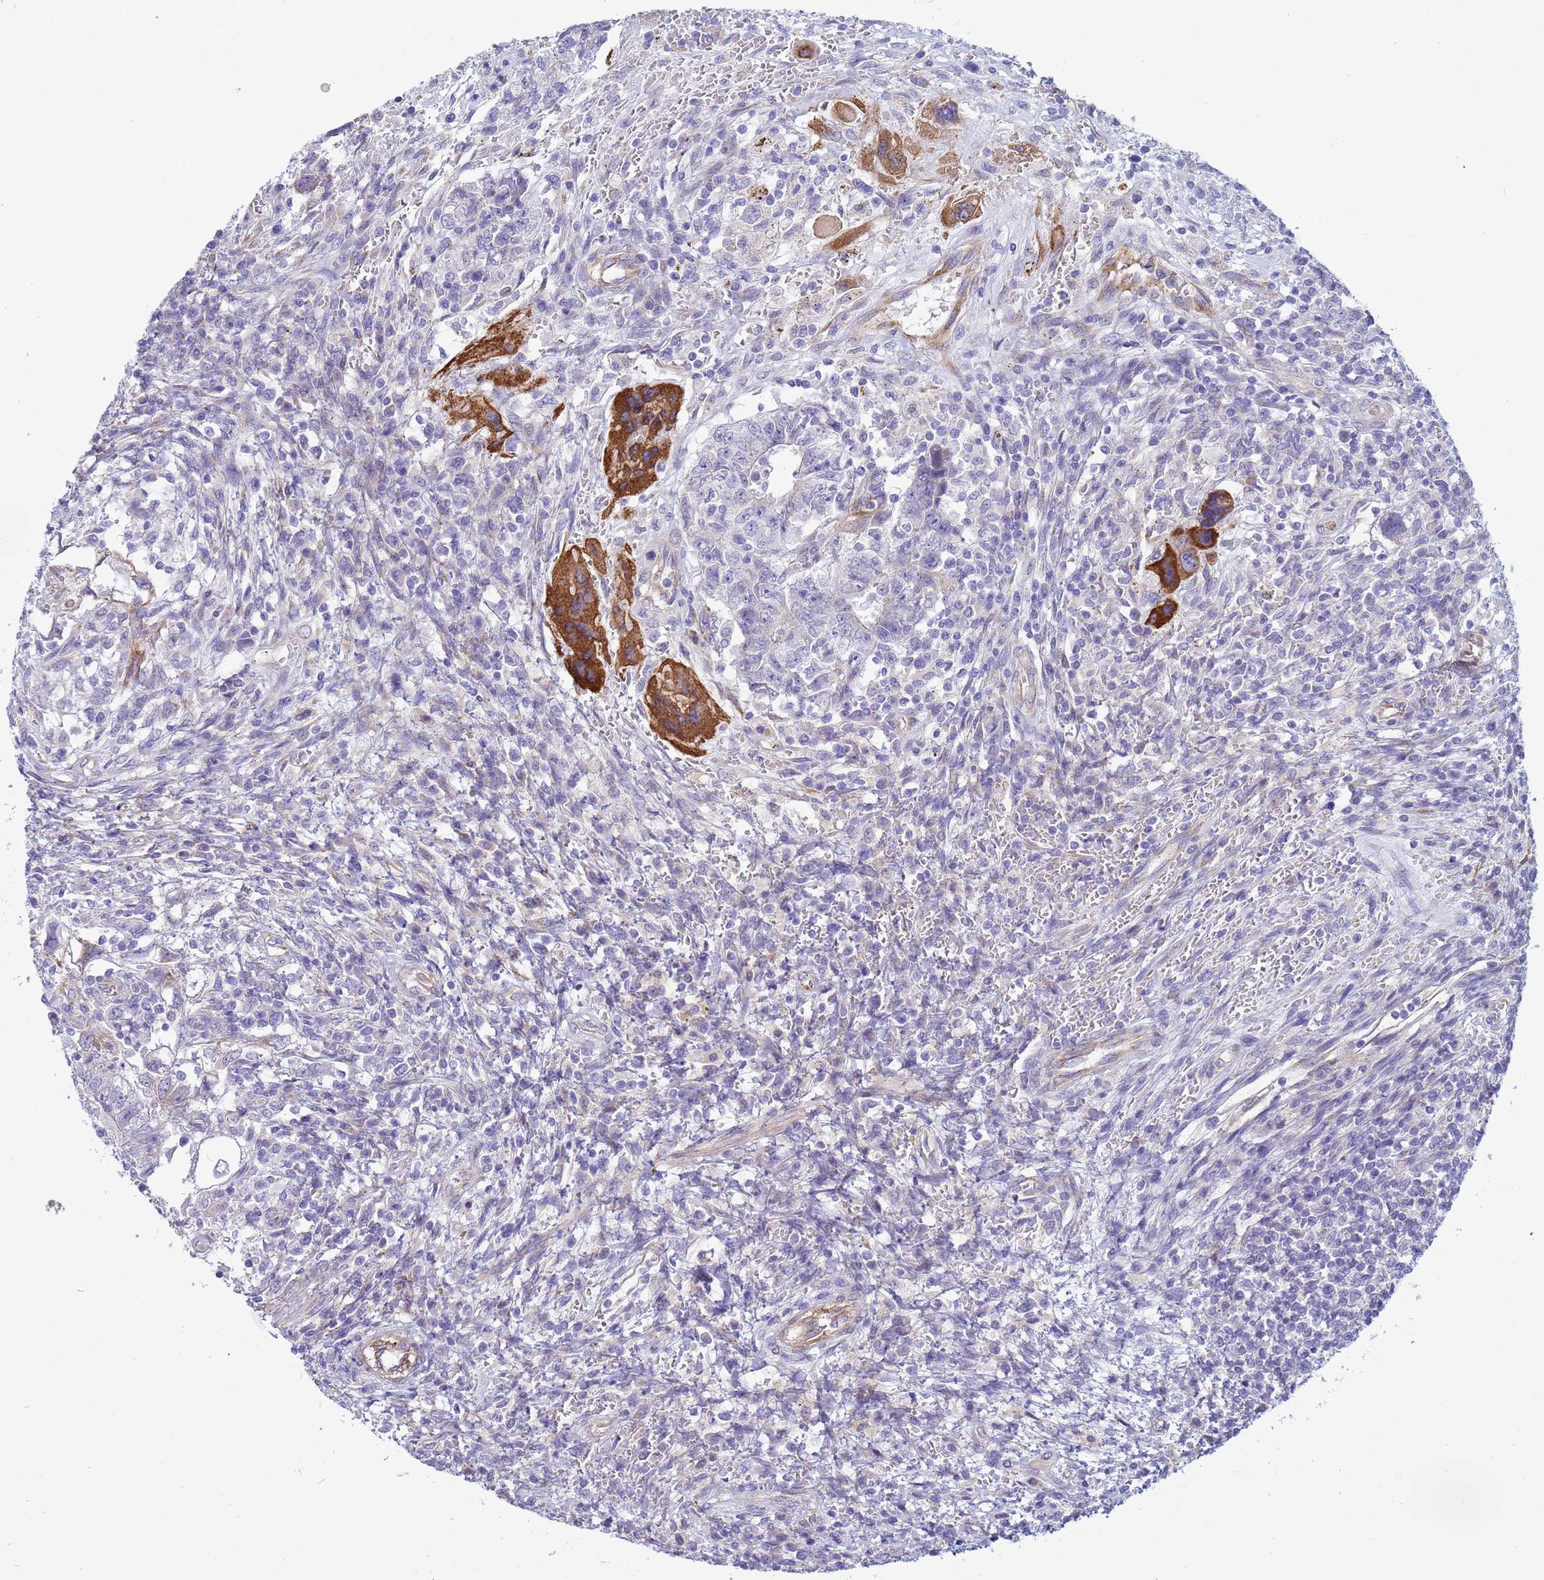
{"staining": {"intensity": "strong", "quantity": "<25%", "location": "cytoplasmic/membranous"}, "tissue": "testis cancer", "cell_type": "Tumor cells", "image_type": "cancer", "snomed": [{"axis": "morphology", "description": "Carcinoma, Embryonal, NOS"}, {"axis": "topography", "description": "Testis"}], "caption": "A brown stain labels strong cytoplasmic/membranous staining of a protein in testis cancer tumor cells.", "gene": "TRPC6", "patient": {"sex": "male", "age": 26}}